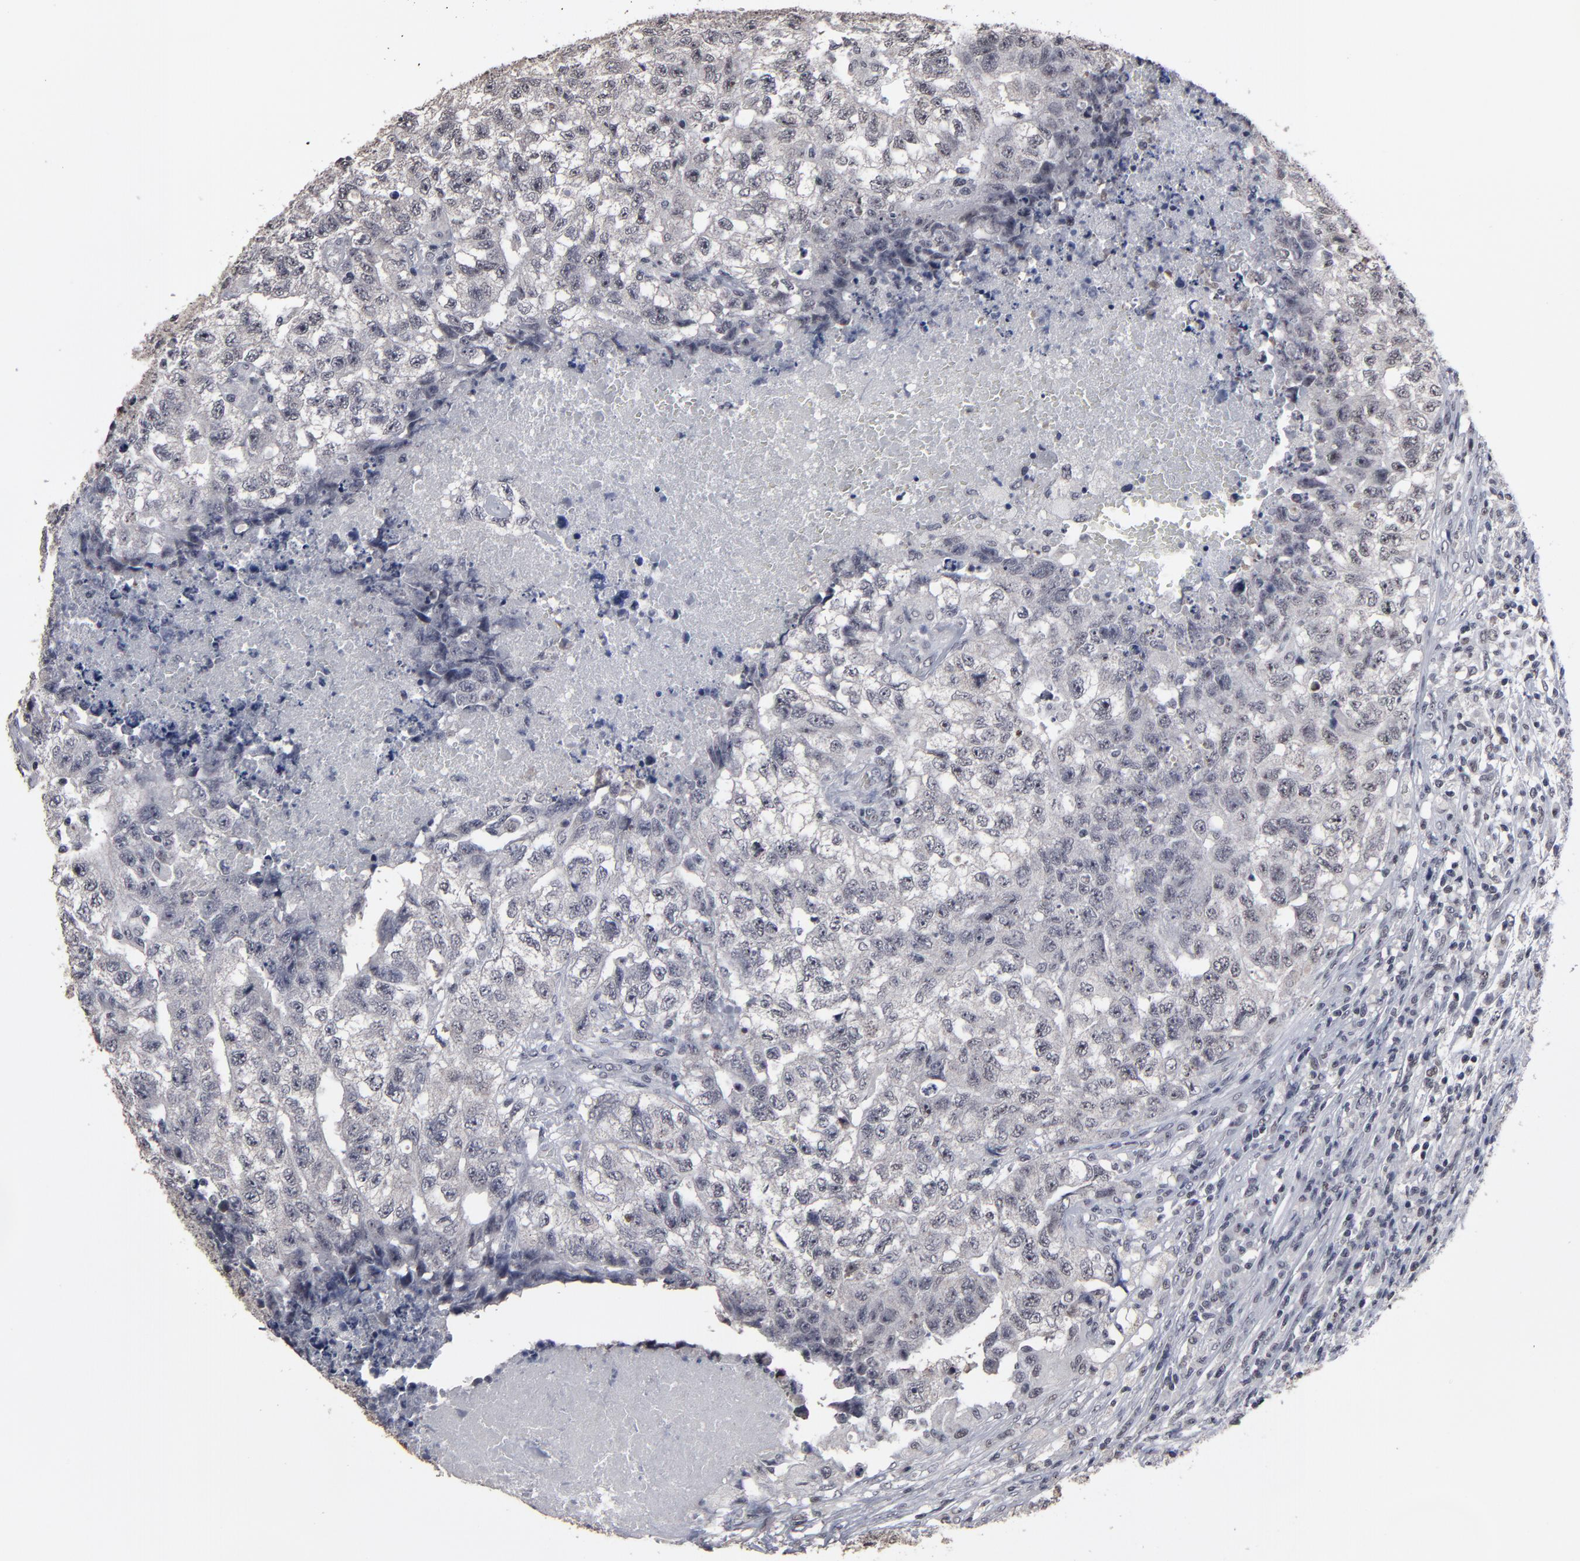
{"staining": {"intensity": "negative", "quantity": "none", "location": "none"}, "tissue": "testis cancer", "cell_type": "Tumor cells", "image_type": "cancer", "snomed": [{"axis": "morphology", "description": "Carcinoma, Embryonal, NOS"}, {"axis": "topography", "description": "Testis"}], "caption": "Testis cancer stained for a protein using immunohistochemistry (IHC) exhibits no staining tumor cells.", "gene": "SSRP1", "patient": {"sex": "male", "age": 21}}